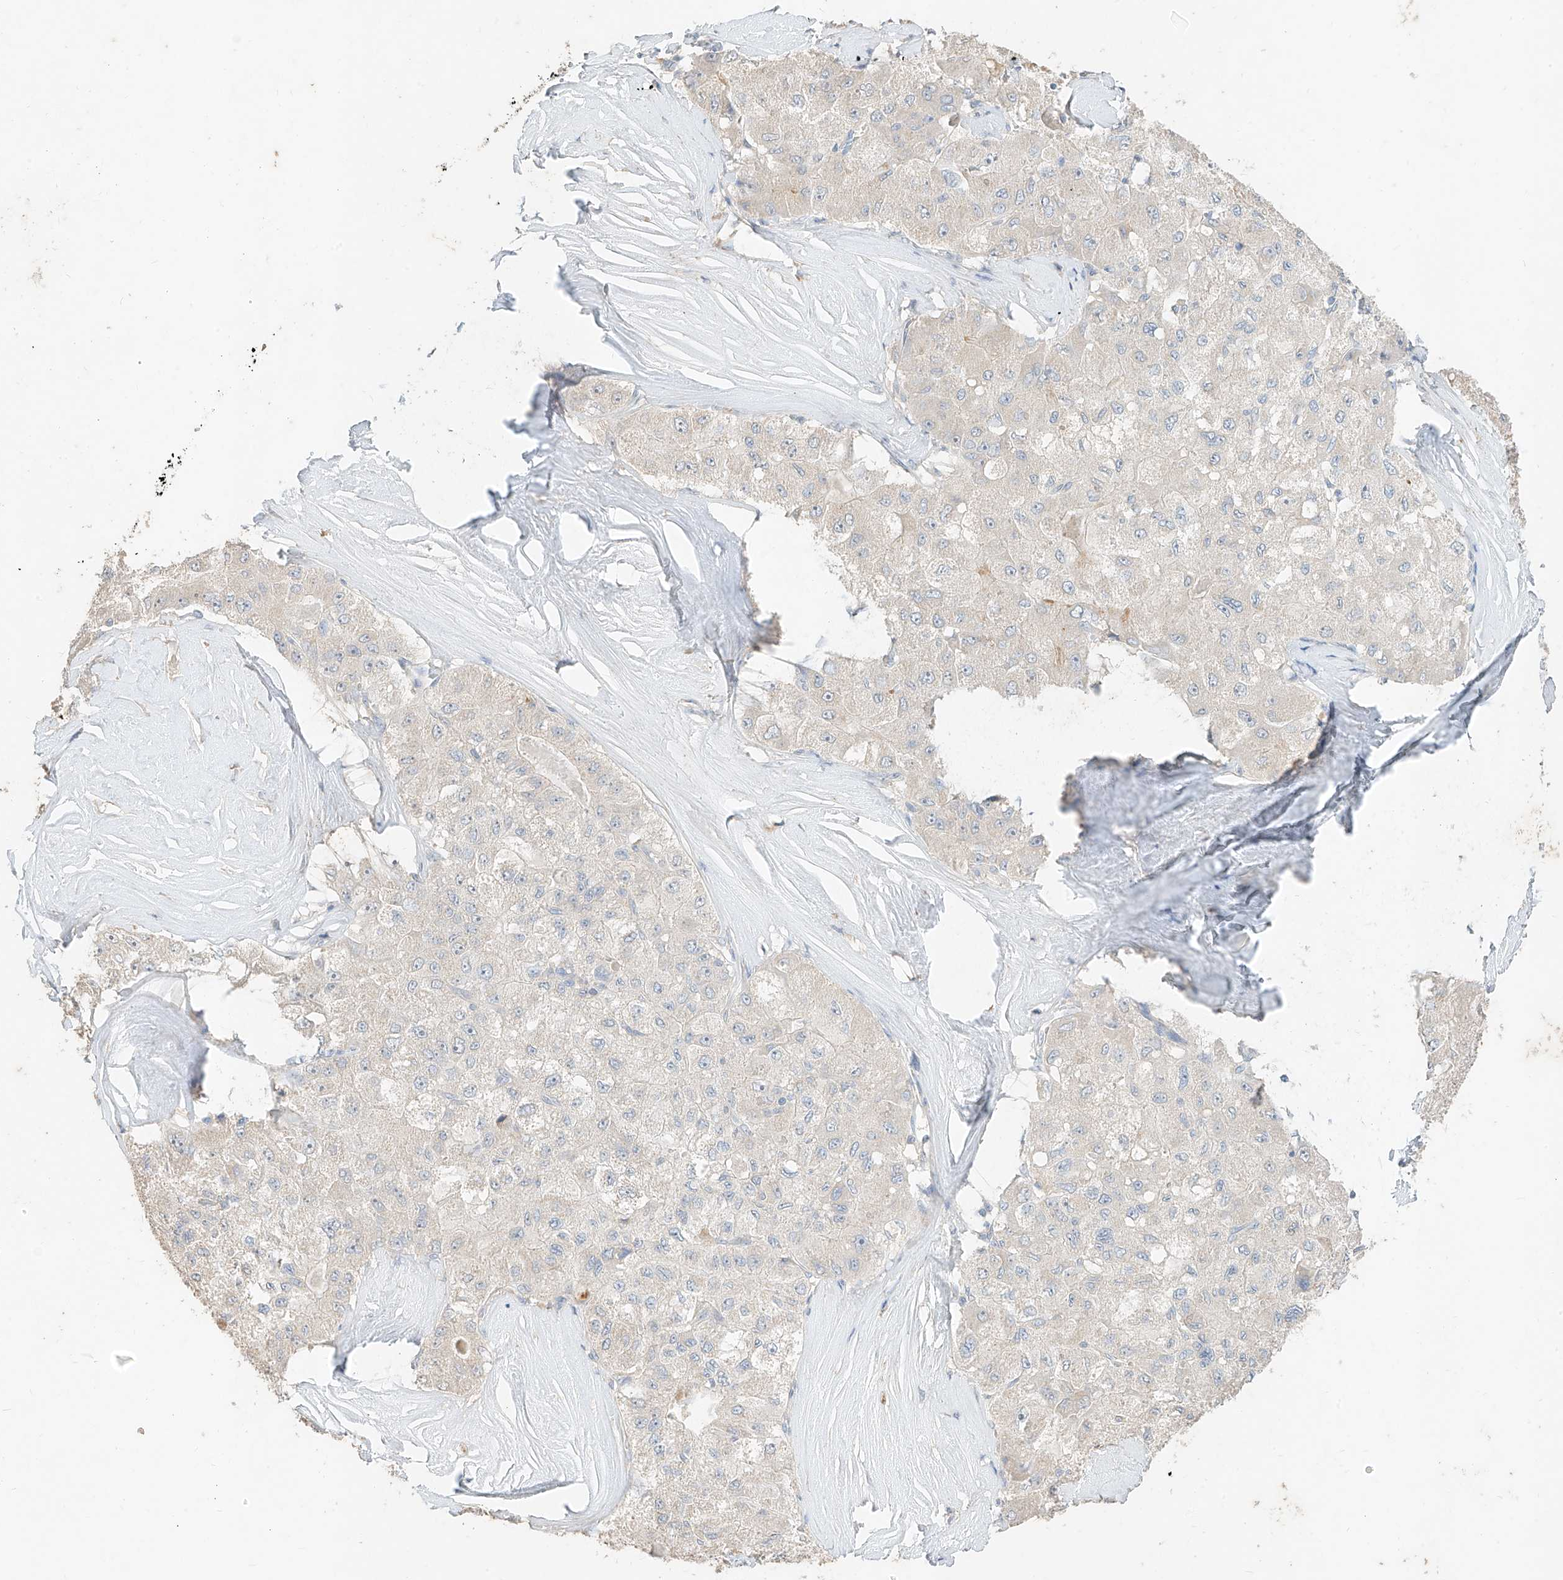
{"staining": {"intensity": "negative", "quantity": "none", "location": "none"}, "tissue": "liver cancer", "cell_type": "Tumor cells", "image_type": "cancer", "snomed": [{"axis": "morphology", "description": "Carcinoma, Hepatocellular, NOS"}, {"axis": "topography", "description": "Liver"}], "caption": "An image of liver cancer (hepatocellular carcinoma) stained for a protein demonstrates no brown staining in tumor cells.", "gene": "ZZEF1", "patient": {"sex": "male", "age": 80}}